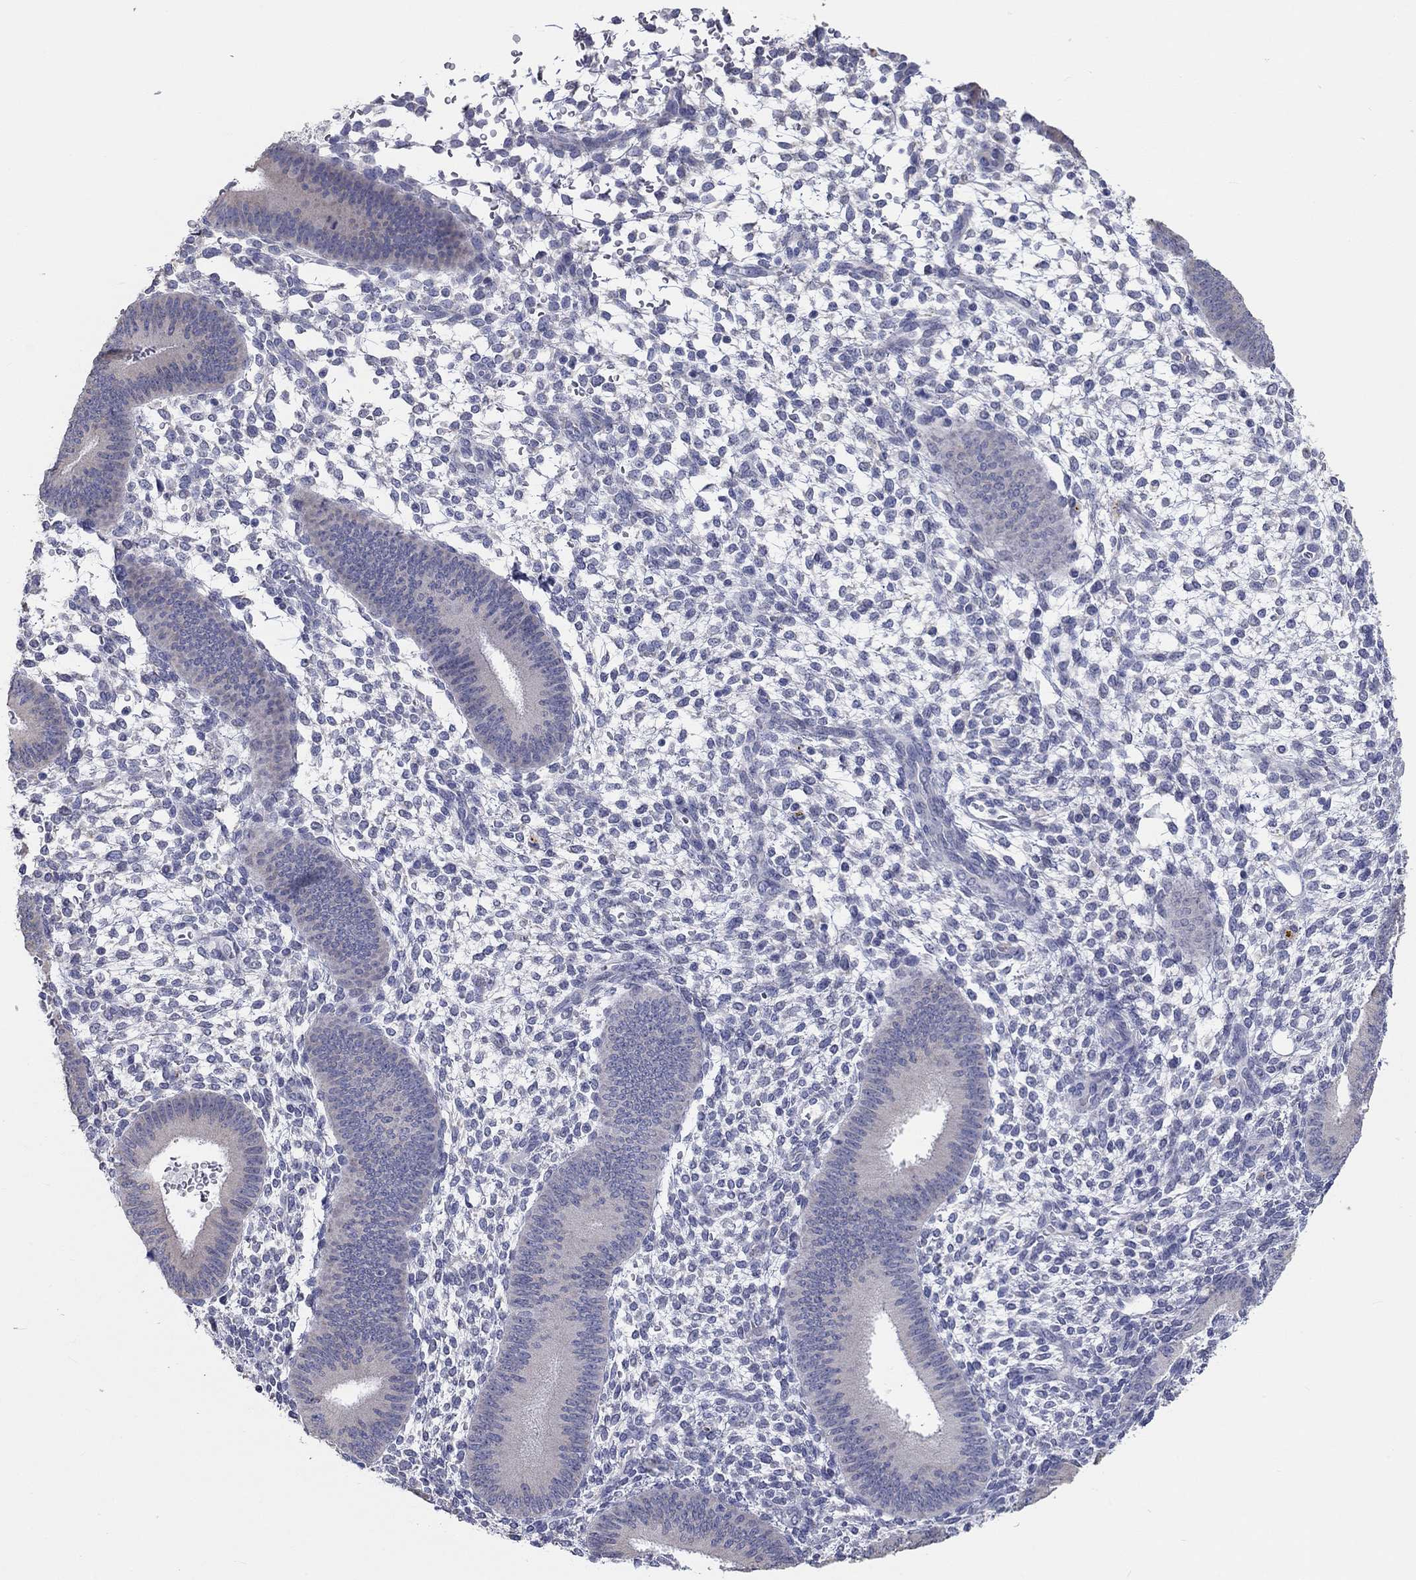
{"staining": {"intensity": "negative", "quantity": "none", "location": "none"}, "tissue": "endometrium", "cell_type": "Cells in endometrial stroma", "image_type": "normal", "snomed": [{"axis": "morphology", "description": "Normal tissue, NOS"}, {"axis": "topography", "description": "Endometrium"}], "caption": "Endometrium stained for a protein using immunohistochemistry demonstrates no positivity cells in endometrial stroma.", "gene": "LRRC4C", "patient": {"sex": "female", "age": 39}}